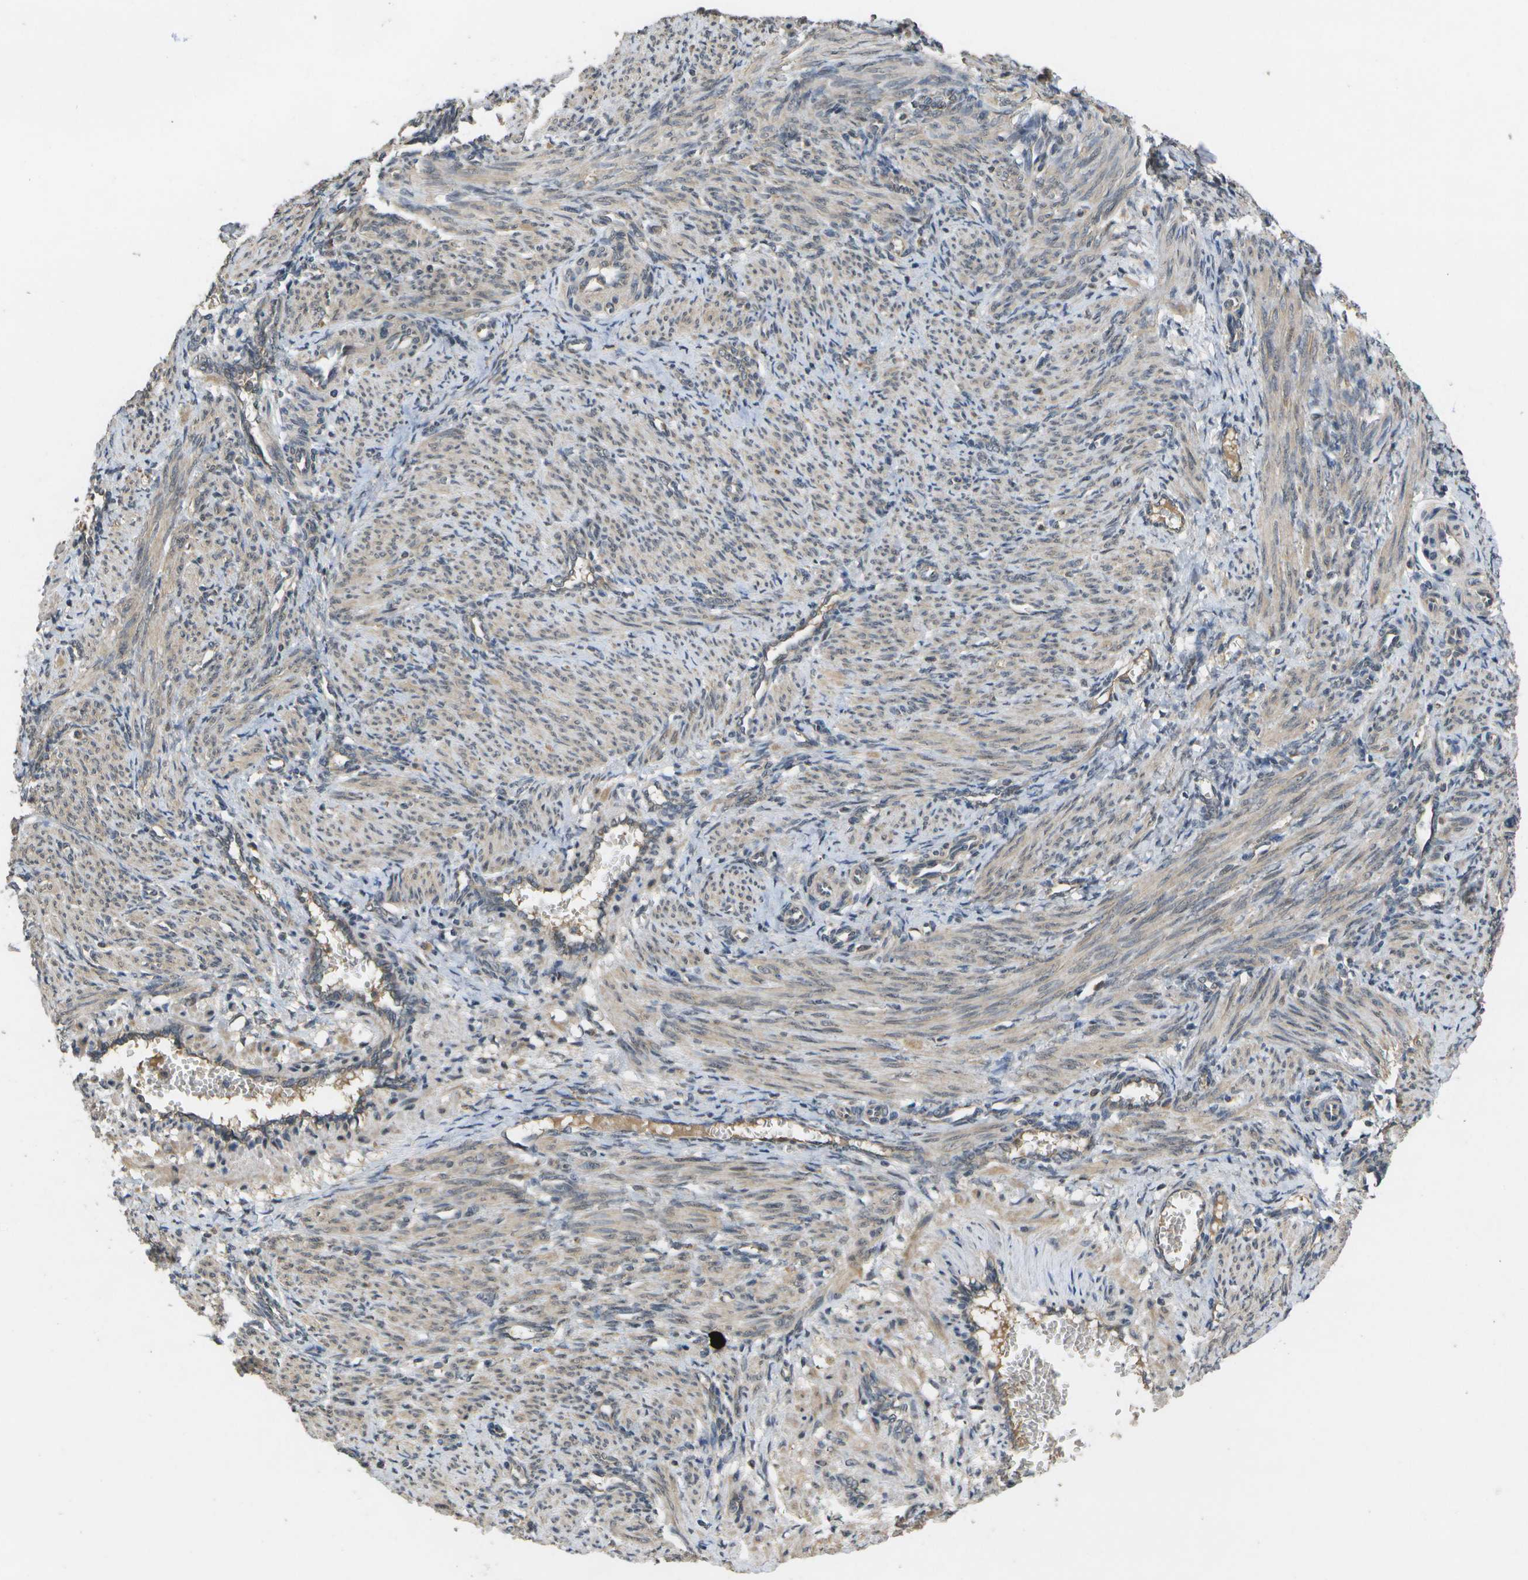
{"staining": {"intensity": "moderate", "quantity": ">75%", "location": "cytoplasmic/membranous"}, "tissue": "smooth muscle", "cell_type": "Smooth muscle cells", "image_type": "normal", "snomed": [{"axis": "morphology", "description": "Normal tissue, NOS"}, {"axis": "topography", "description": "Endometrium"}], "caption": "Smooth muscle stained with a brown dye exhibits moderate cytoplasmic/membranous positive expression in approximately >75% of smooth muscle cells.", "gene": "ALAS1", "patient": {"sex": "female", "age": 33}}